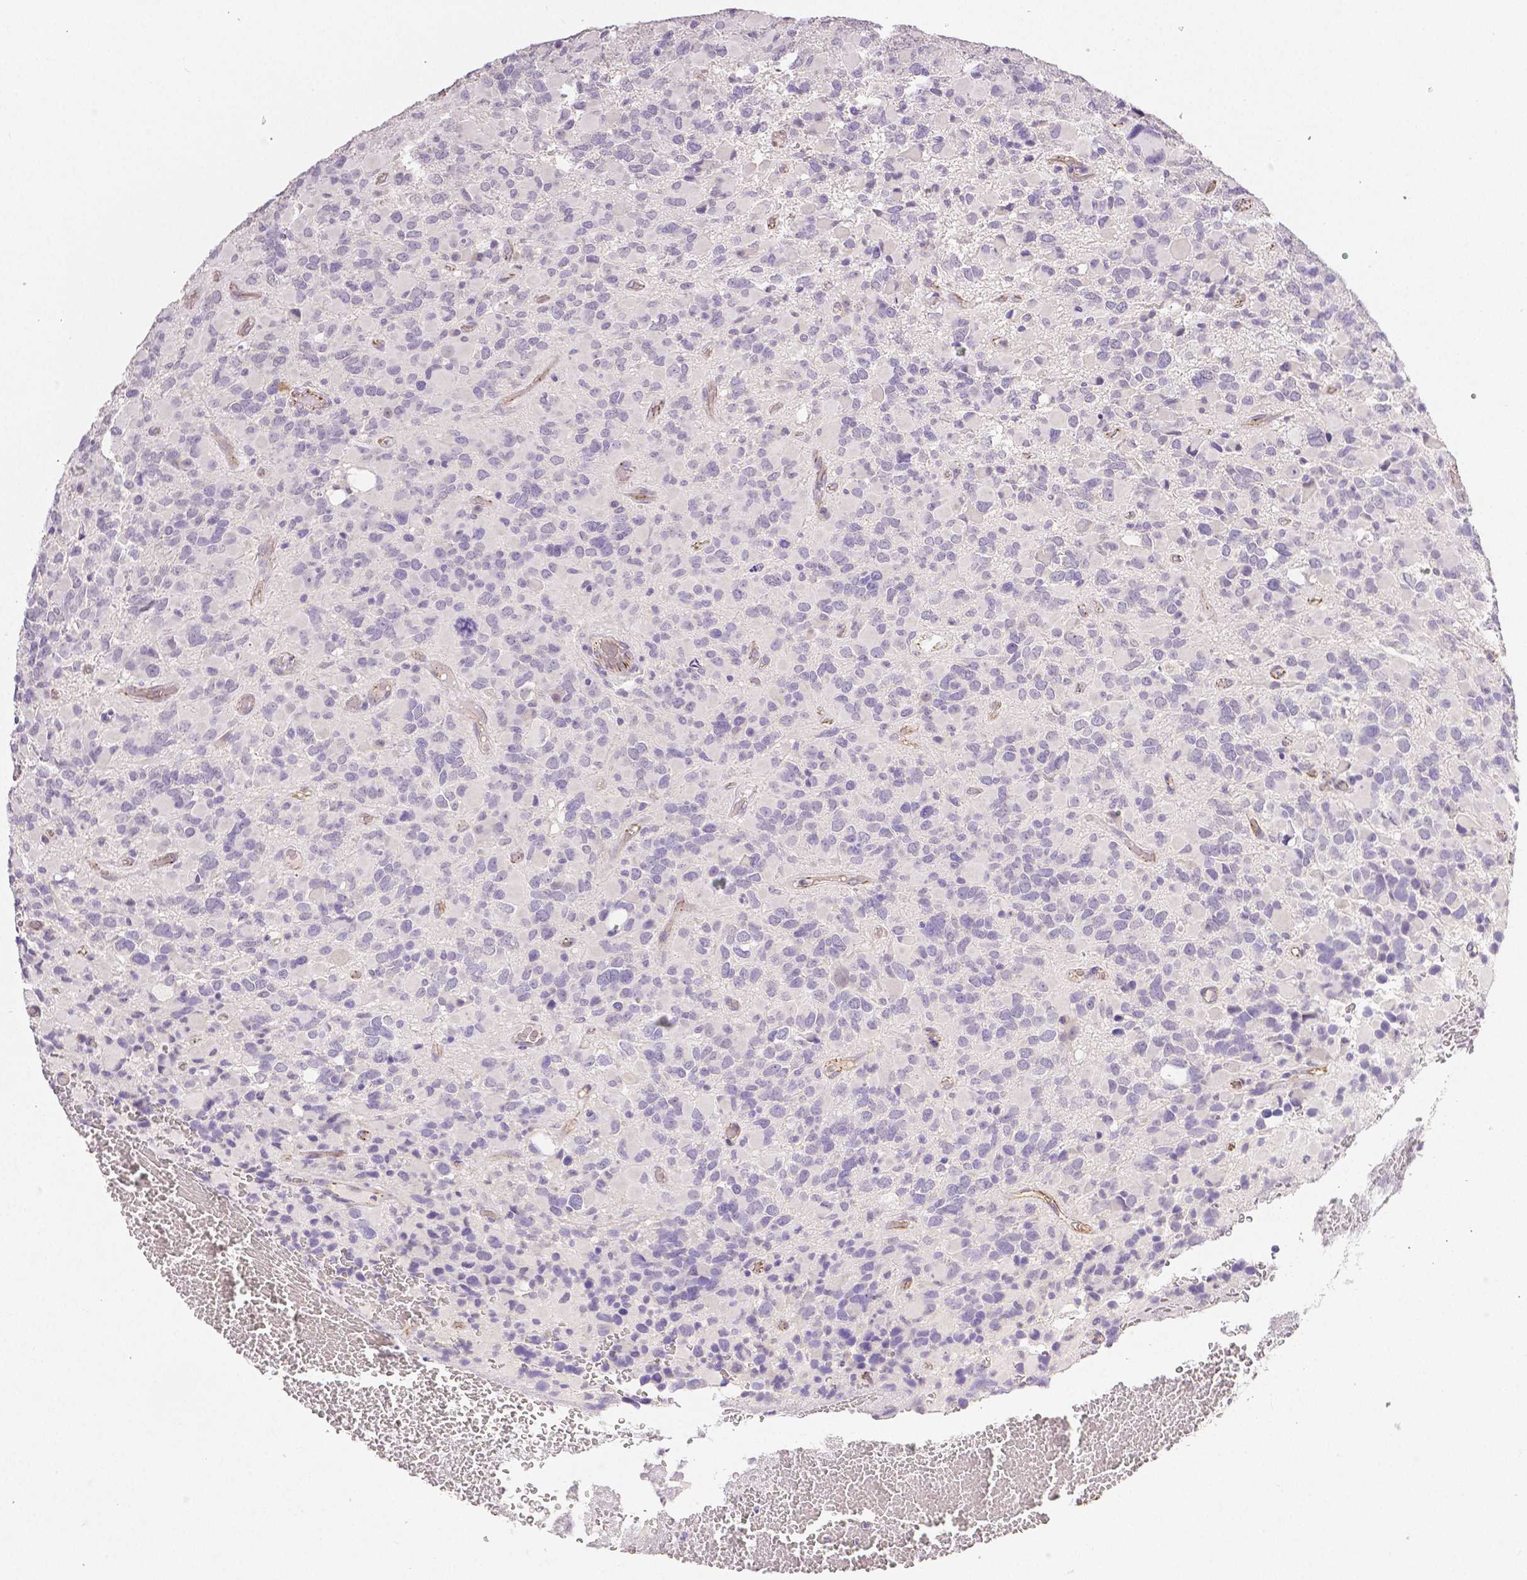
{"staining": {"intensity": "negative", "quantity": "none", "location": "none"}, "tissue": "glioma", "cell_type": "Tumor cells", "image_type": "cancer", "snomed": [{"axis": "morphology", "description": "Glioma, malignant, High grade"}, {"axis": "topography", "description": "Brain"}], "caption": "Image shows no protein expression in tumor cells of malignant glioma (high-grade) tissue. (DAB (3,3'-diaminobenzidine) IHC visualized using brightfield microscopy, high magnification).", "gene": "OCLN", "patient": {"sex": "female", "age": 40}}